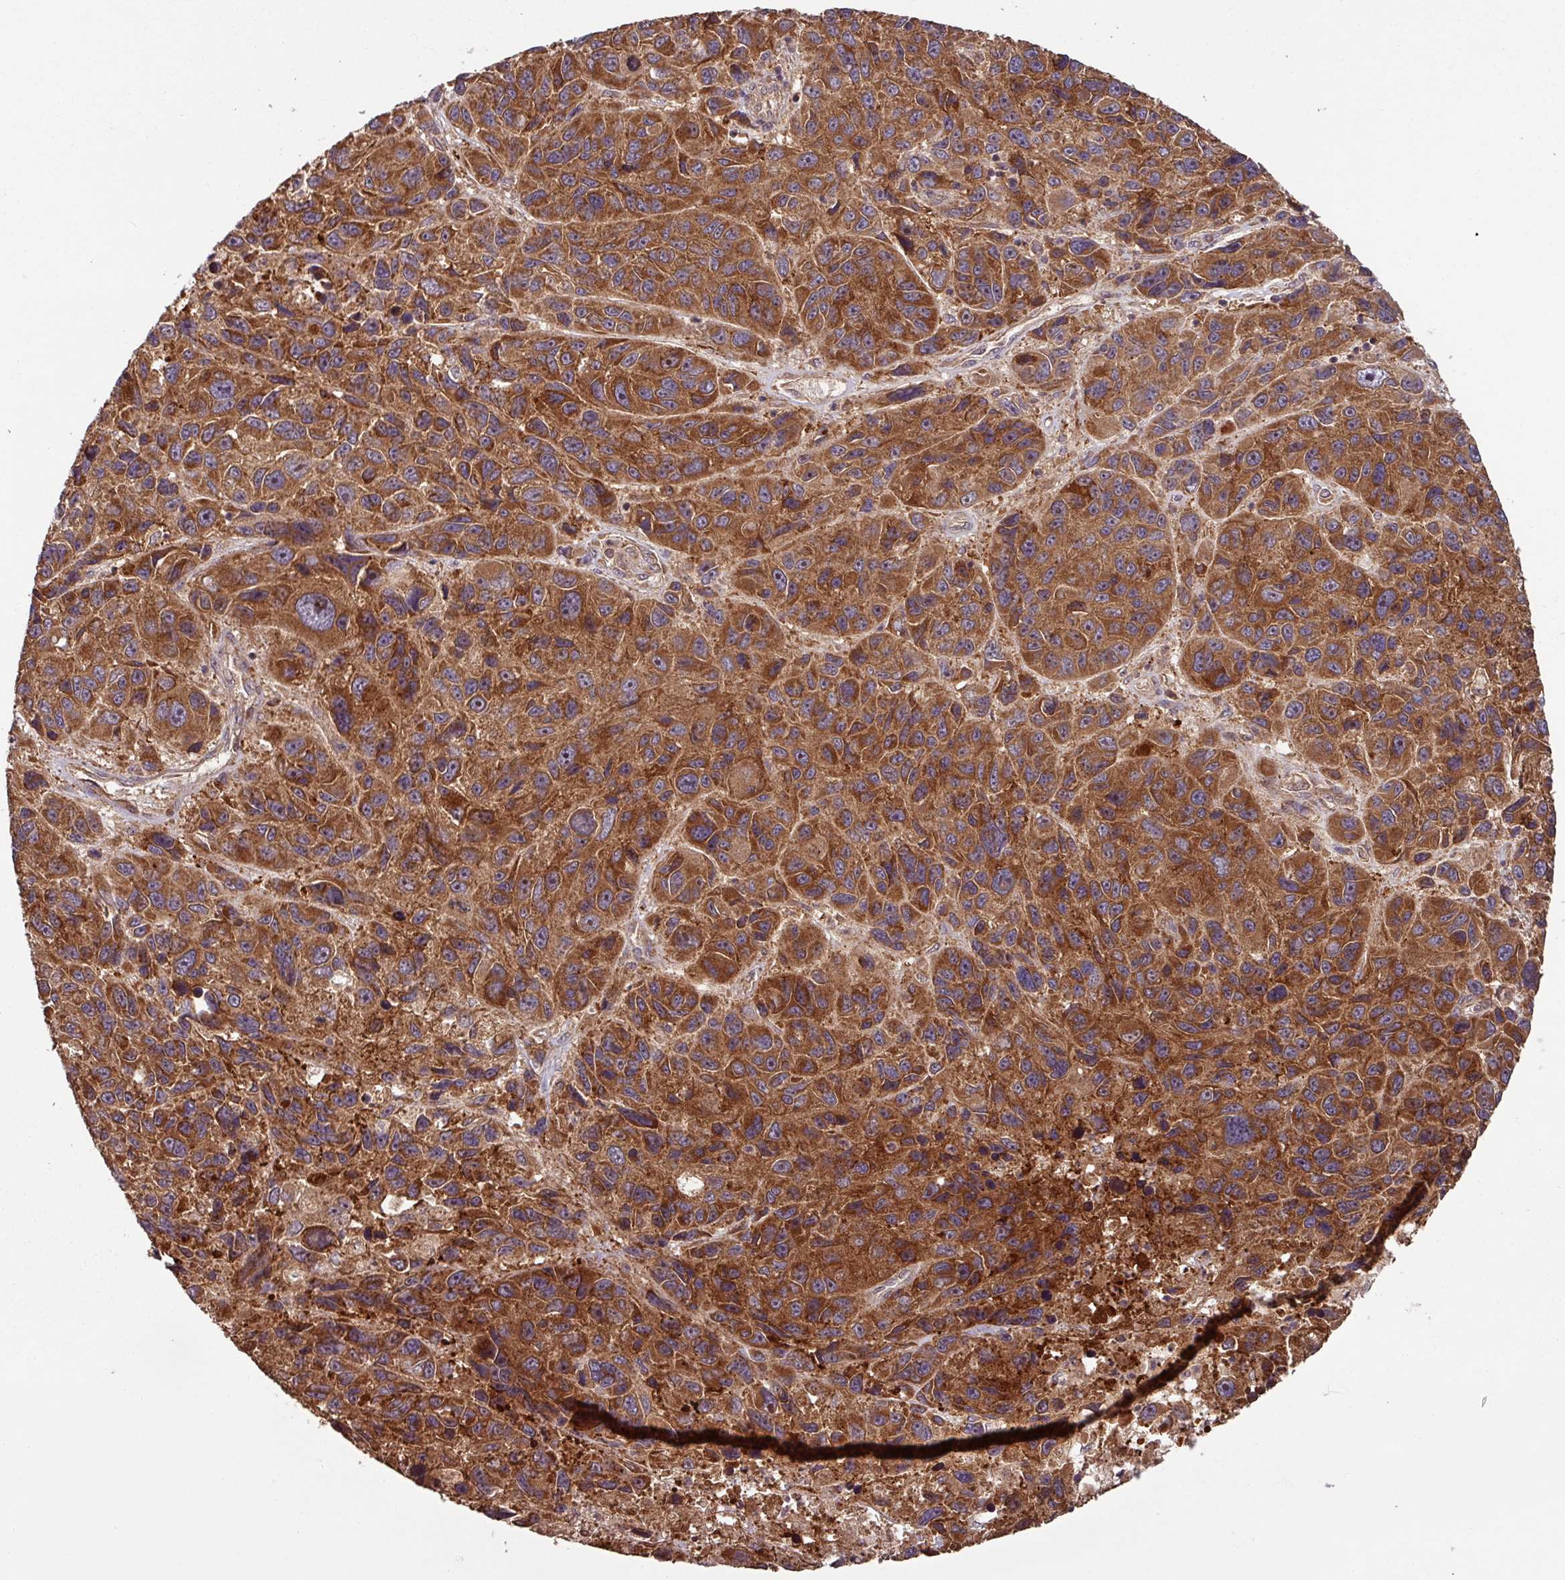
{"staining": {"intensity": "strong", "quantity": ">75%", "location": "cytoplasmic/membranous"}, "tissue": "melanoma", "cell_type": "Tumor cells", "image_type": "cancer", "snomed": [{"axis": "morphology", "description": "Malignant melanoma, NOS"}, {"axis": "topography", "description": "Skin"}], "caption": "The photomicrograph displays staining of malignant melanoma, revealing strong cytoplasmic/membranous protein expression (brown color) within tumor cells.", "gene": "MRRF", "patient": {"sex": "male", "age": 53}}